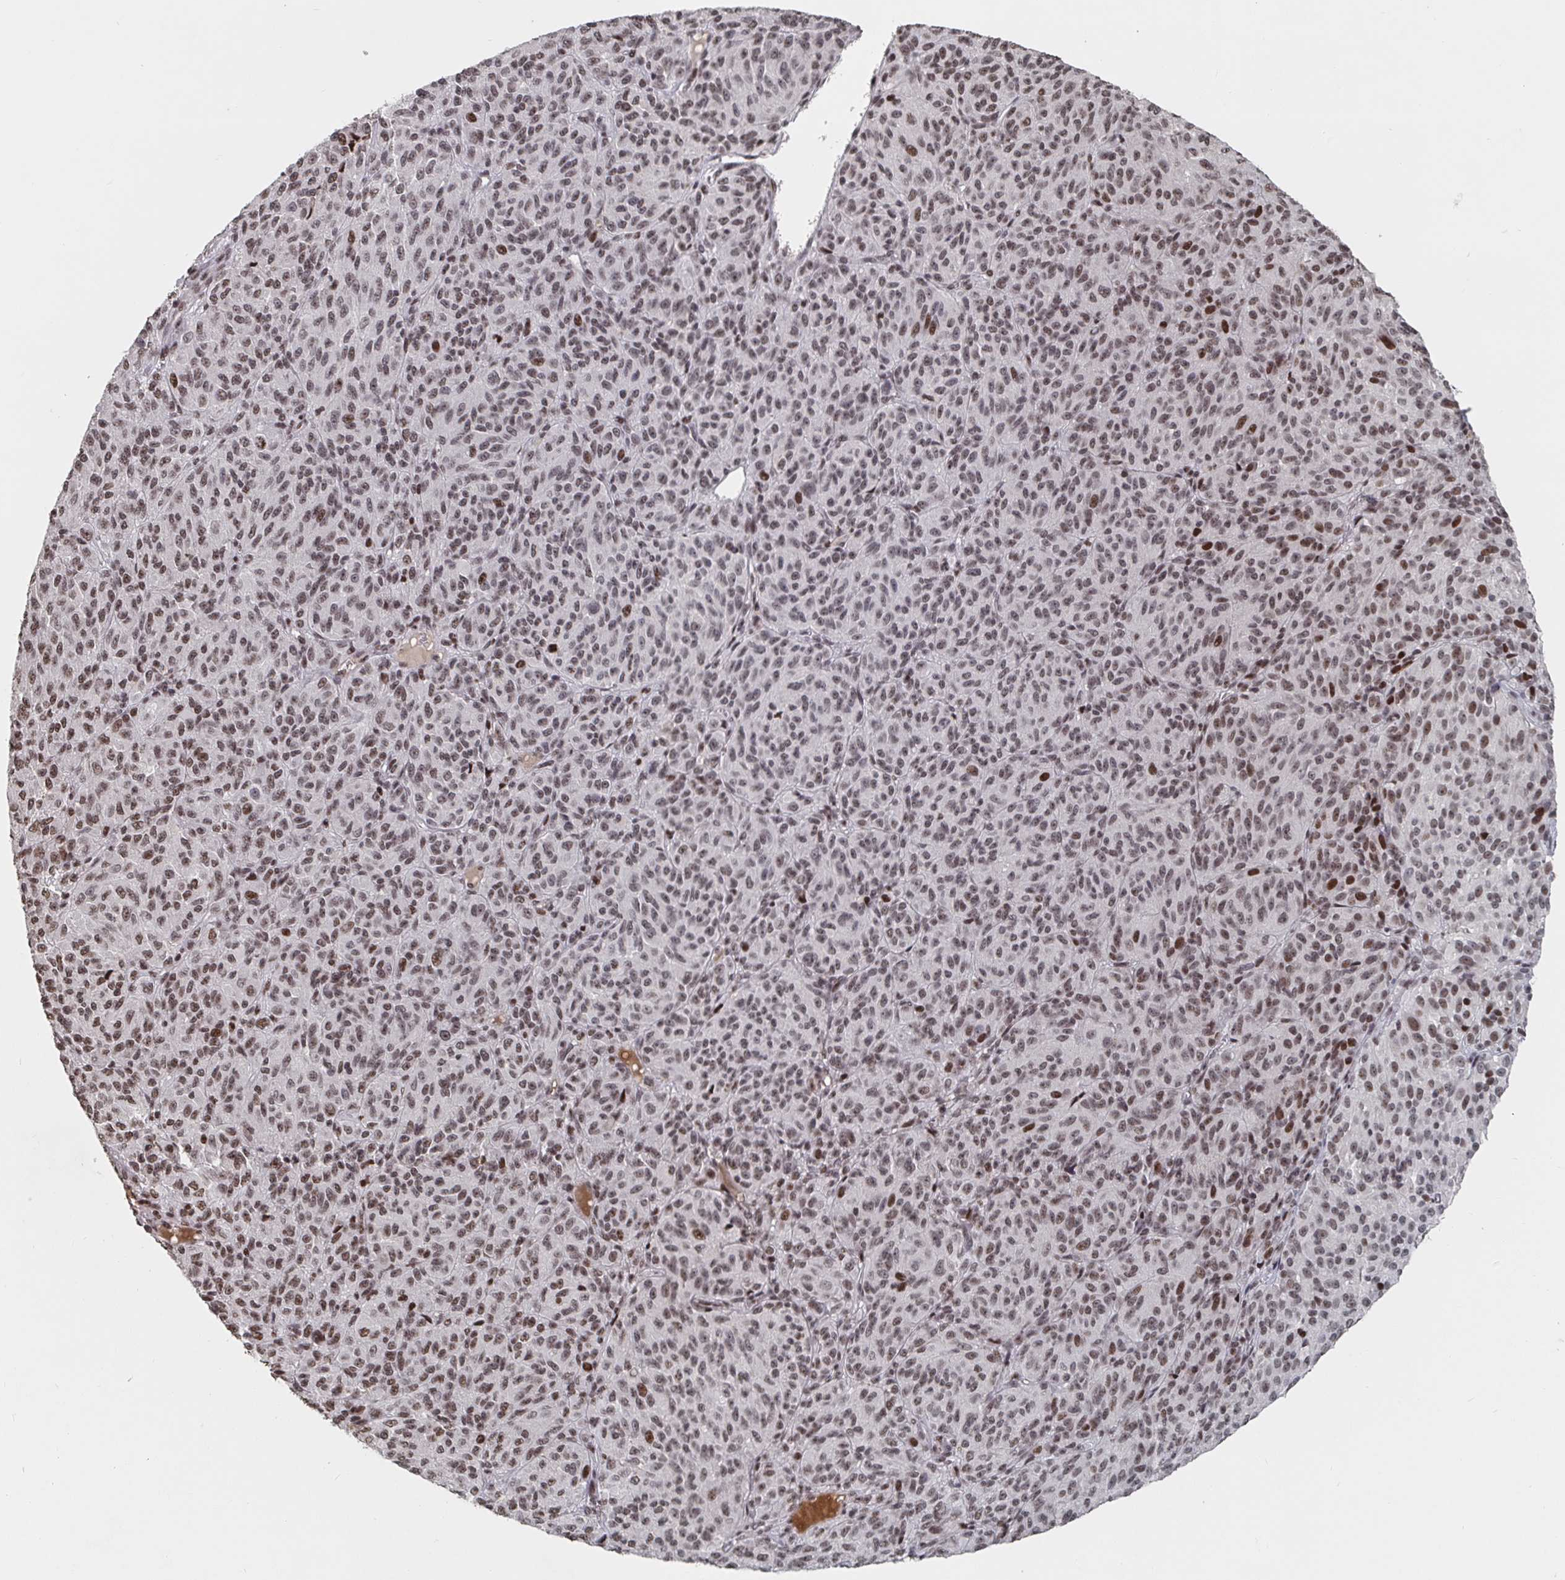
{"staining": {"intensity": "weak", "quantity": "25%-75%", "location": "nuclear"}, "tissue": "melanoma", "cell_type": "Tumor cells", "image_type": "cancer", "snomed": [{"axis": "morphology", "description": "Malignant melanoma, Metastatic site"}, {"axis": "topography", "description": "Brain"}], "caption": "A brown stain highlights weak nuclear positivity of a protein in malignant melanoma (metastatic site) tumor cells.", "gene": "ZDHHC12", "patient": {"sex": "female", "age": 56}}